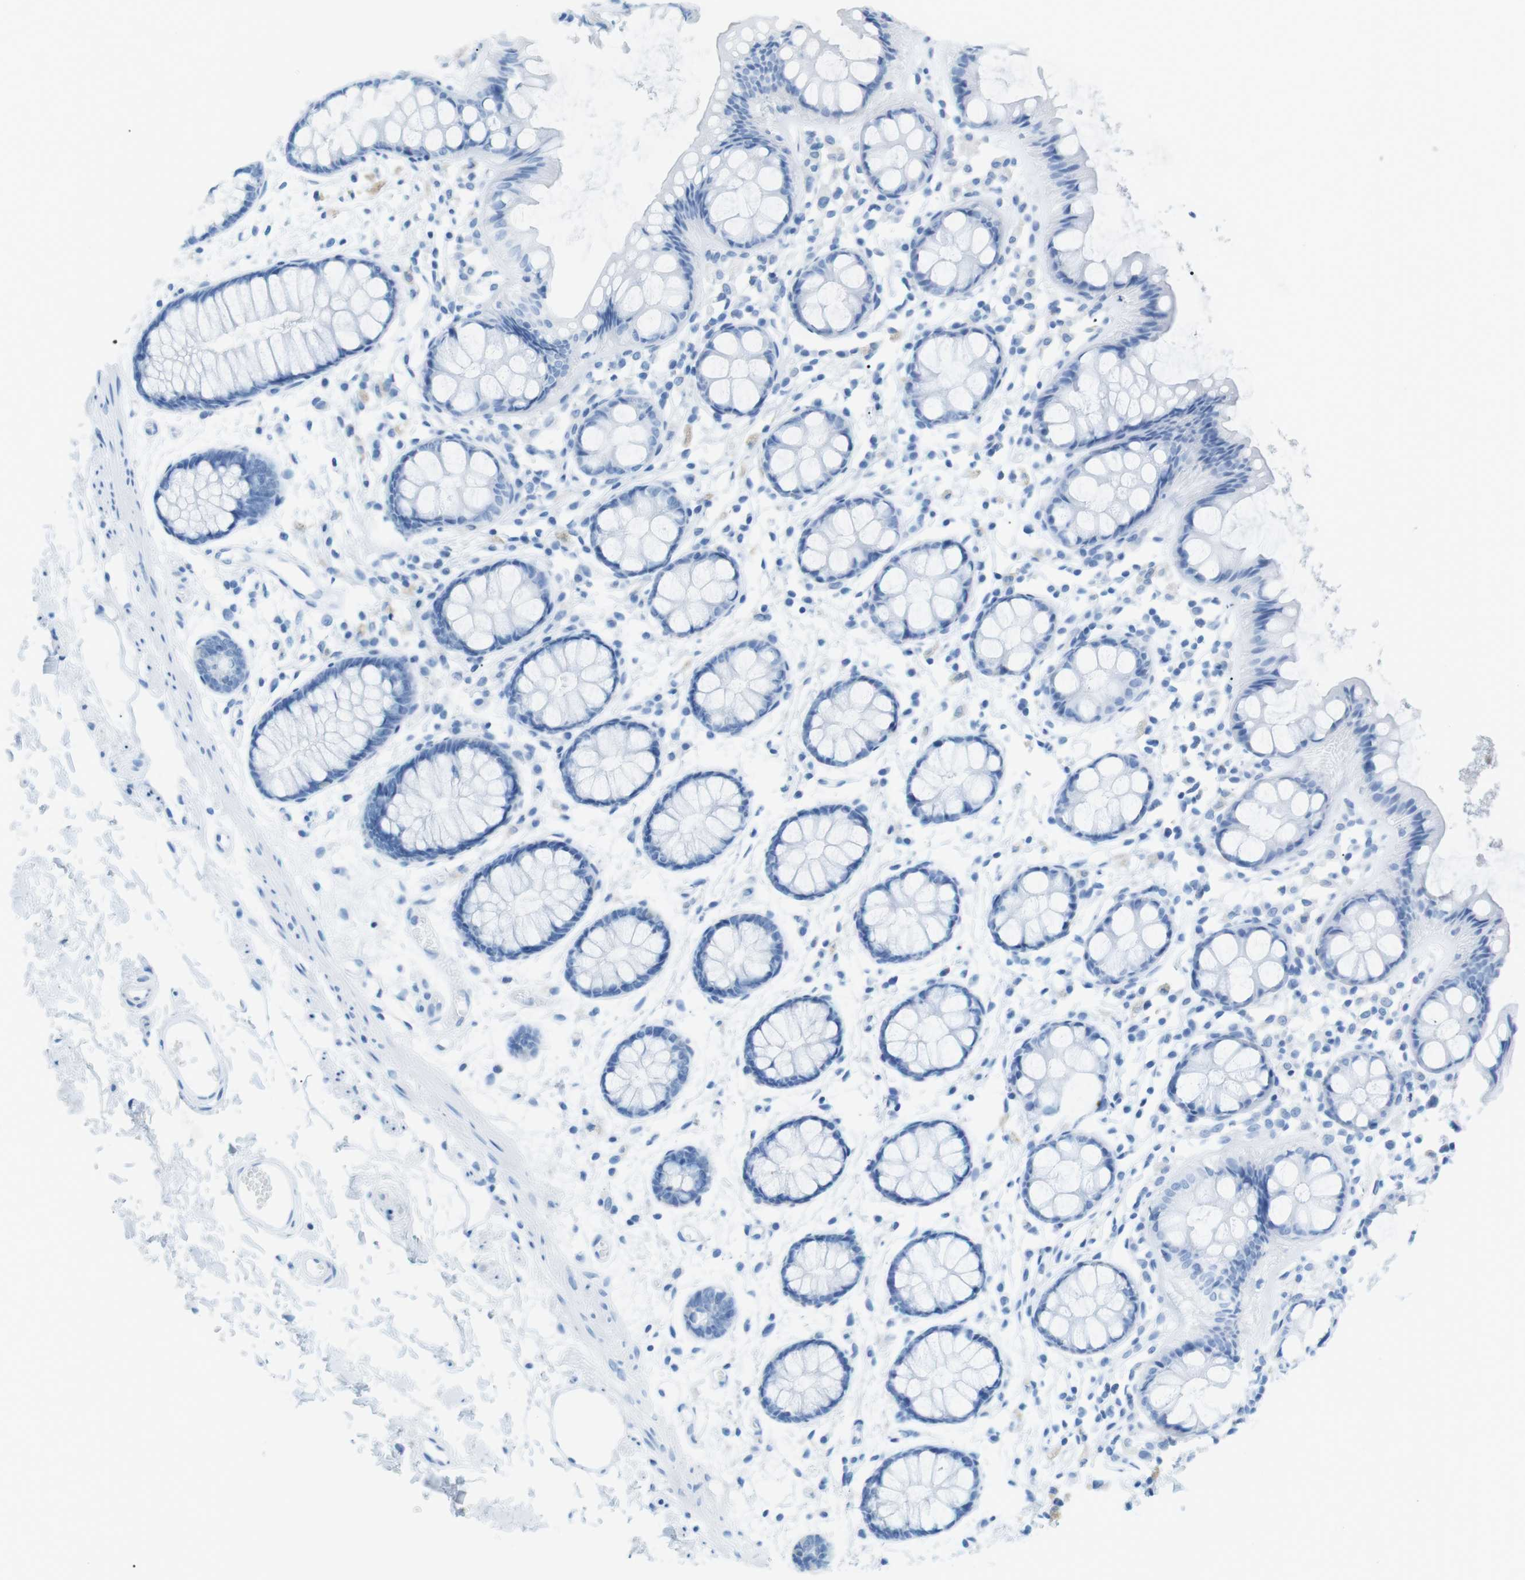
{"staining": {"intensity": "negative", "quantity": "none", "location": "none"}, "tissue": "rectum", "cell_type": "Glandular cells", "image_type": "normal", "snomed": [{"axis": "morphology", "description": "Normal tissue, NOS"}, {"axis": "topography", "description": "Rectum"}], "caption": "Micrograph shows no protein staining in glandular cells of normal rectum. (Brightfield microscopy of DAB (3,3'-diaminobenzidine) immunohistochemistry at high magnification).", "gene": "SALL4", "patient": {"sex": "female", "age": 66}}